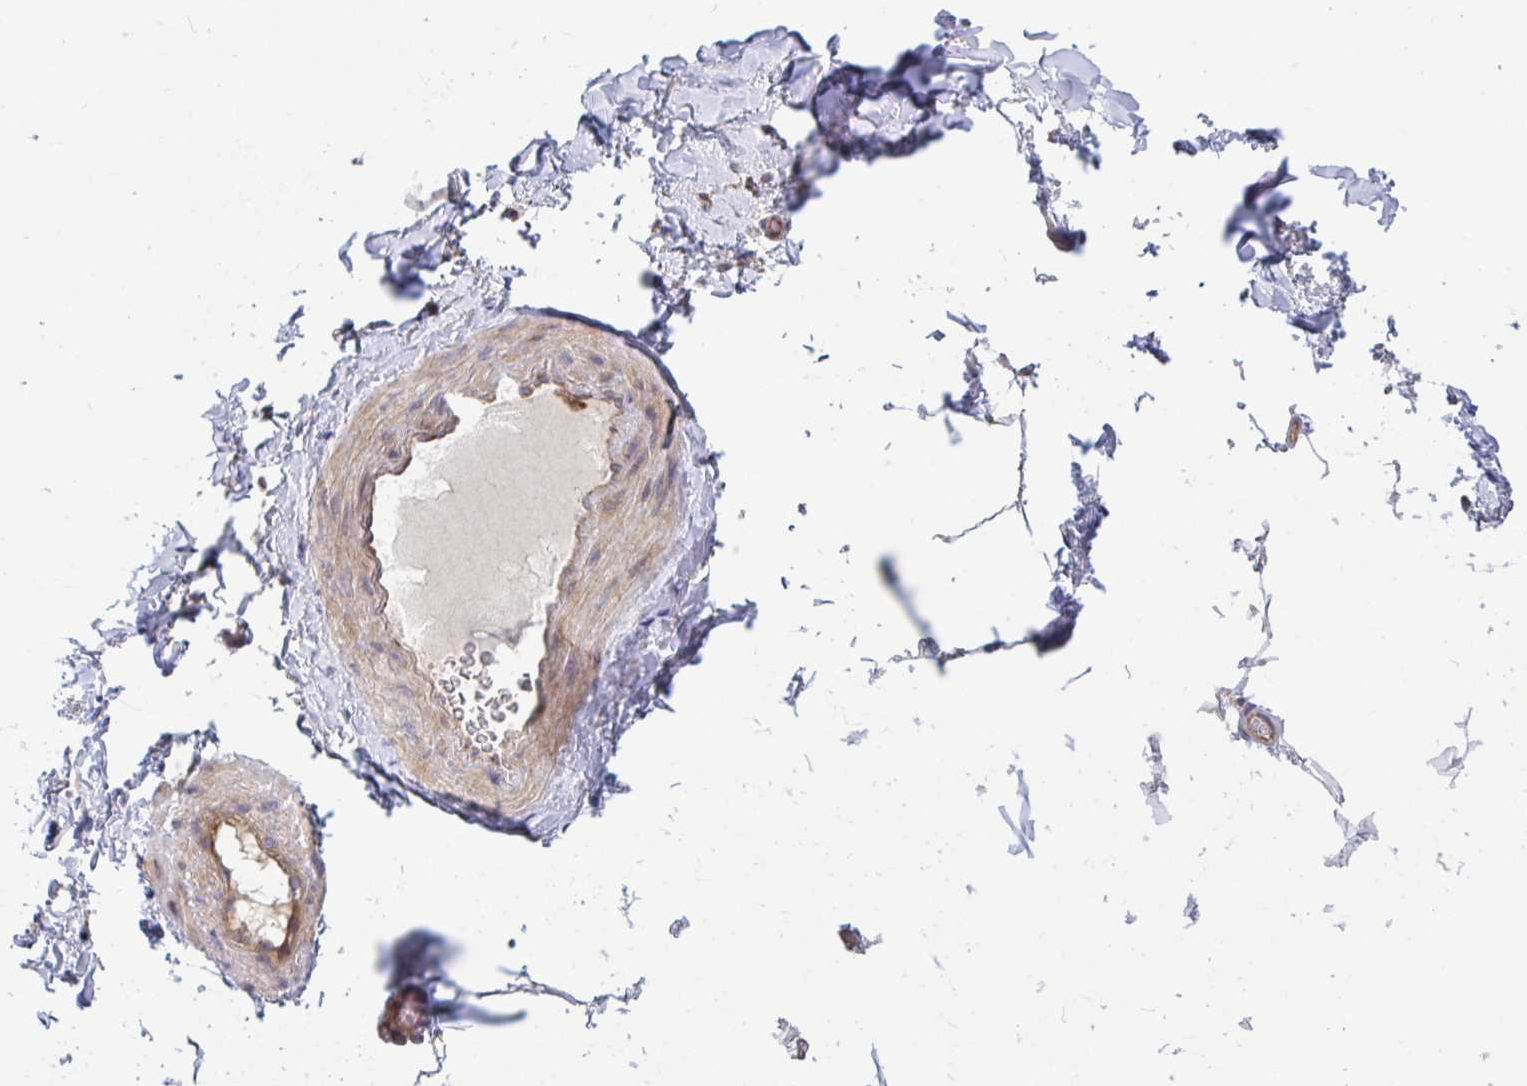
{"staining": {"intensity": "negative", "quantity": "none", "location": "none"}, "tissue": "adipose tissue", "cell_type": "Adipocytes", "image_type": "normal", "snomed": [{"axis": "morphology", "description": "Normal tissue, NOS"}, {"axis": "topography", "description": "Vascular tissue"}, {"axis": "topography", "description": "Peripheral nerve tissue"}], "caption": "Histopathology image shows no protein staining in adipocytes of benign adipose tissue. (Immunohistochemistry, brightfield microscopy, high magnification).", "gene": "LMNTD2", "patient": {"sex": "male", "age": 41}}